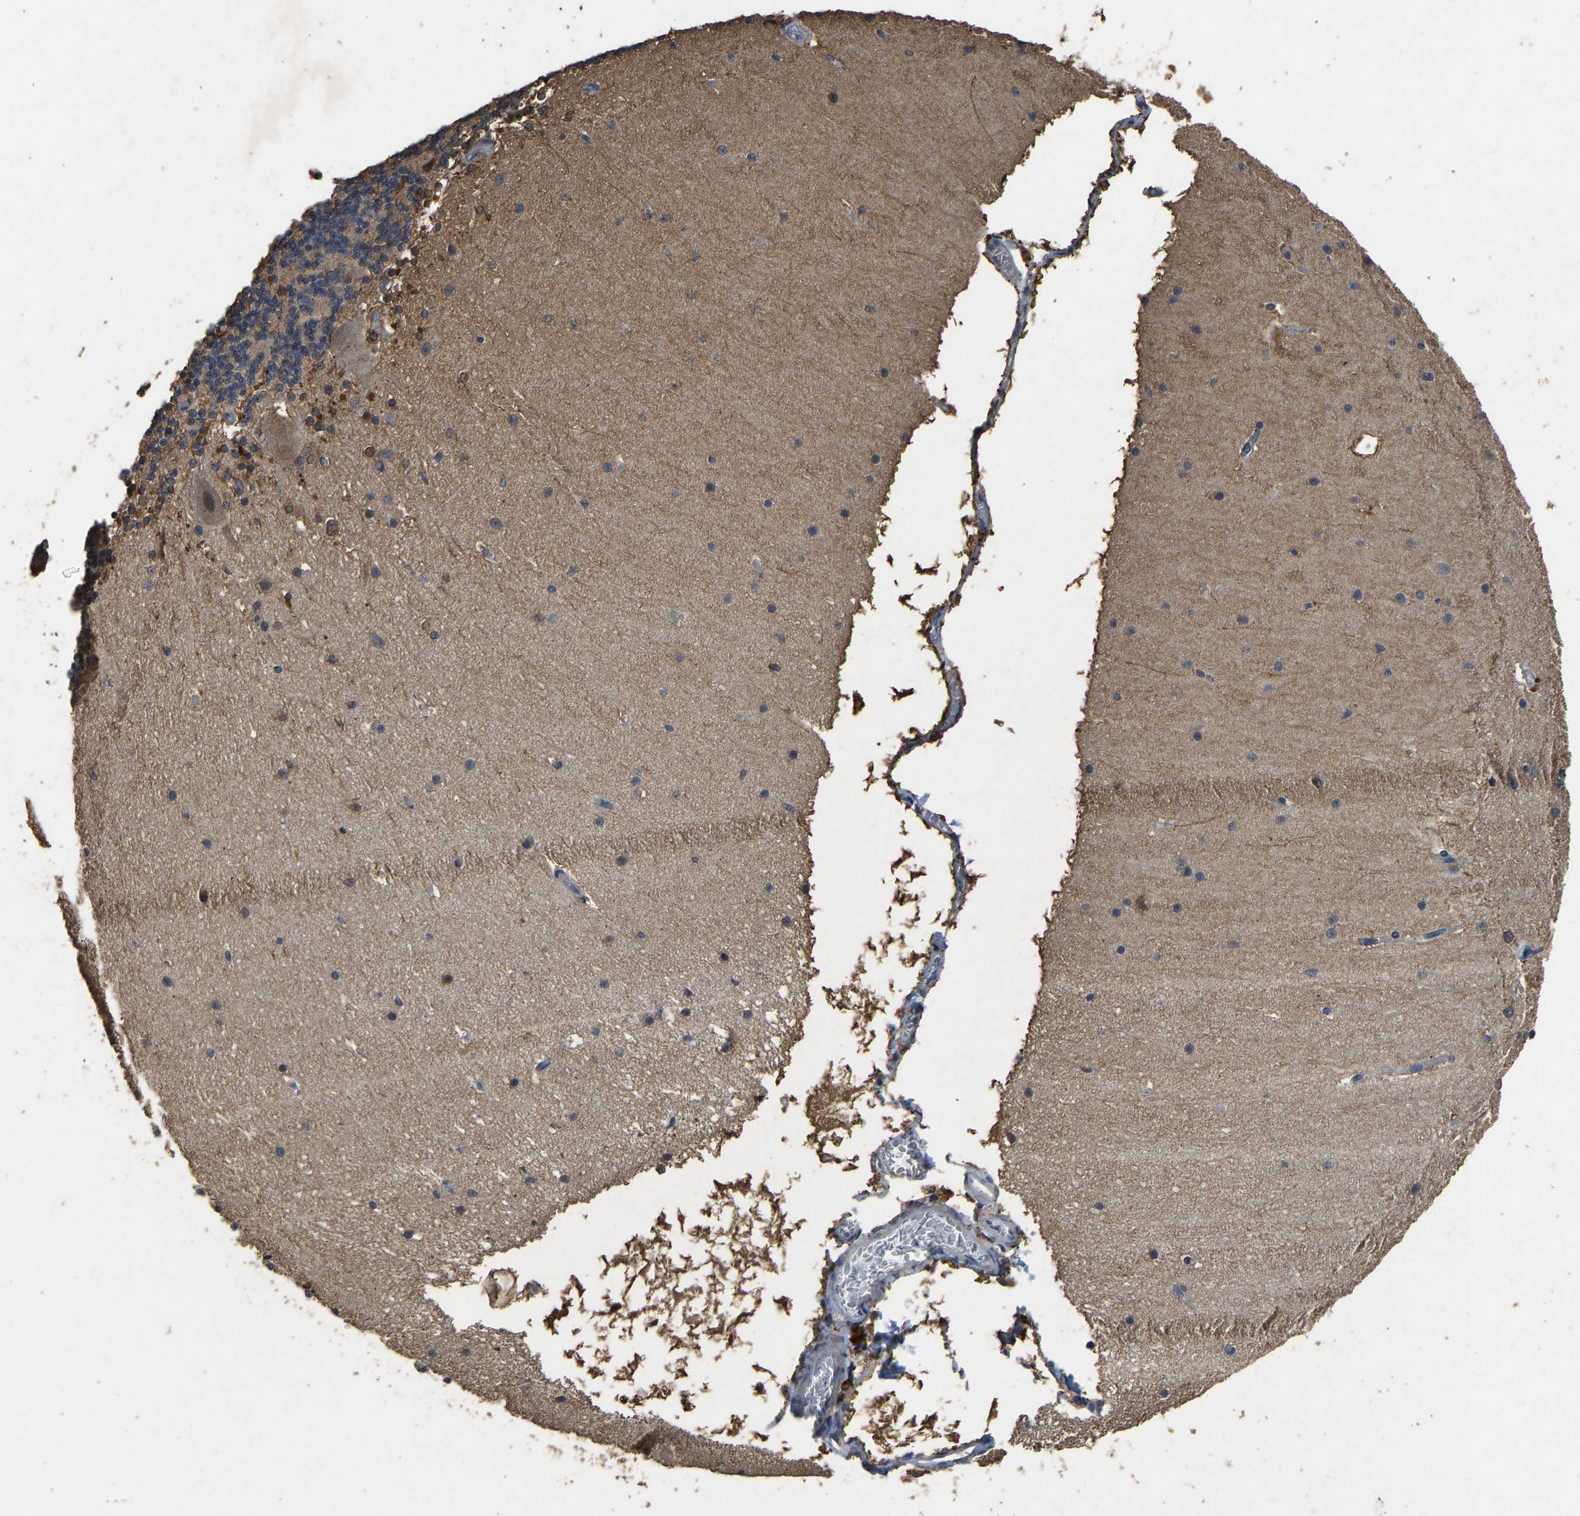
{"staining": {"intensity": "negative", "quantity": "none", "location": "none"}, "tissue": "cerebellum", "cell_type": "Cells in granular layer", "image_type": "normal", "snomed": [{"axis": "morphology", "description": "Normal tissue, NOS"}, {"axis": "topography", "description": "Cerebellum"}], "caption": "Cerebellum was stained to show a protein in brown. There is no significant positivity in cells in granular layer. (DAB (3,3'-diaminobenzidine) IHC, high magnification).", "gene": "CIDEC", "patient": {"sex": "female", "age": 19}}